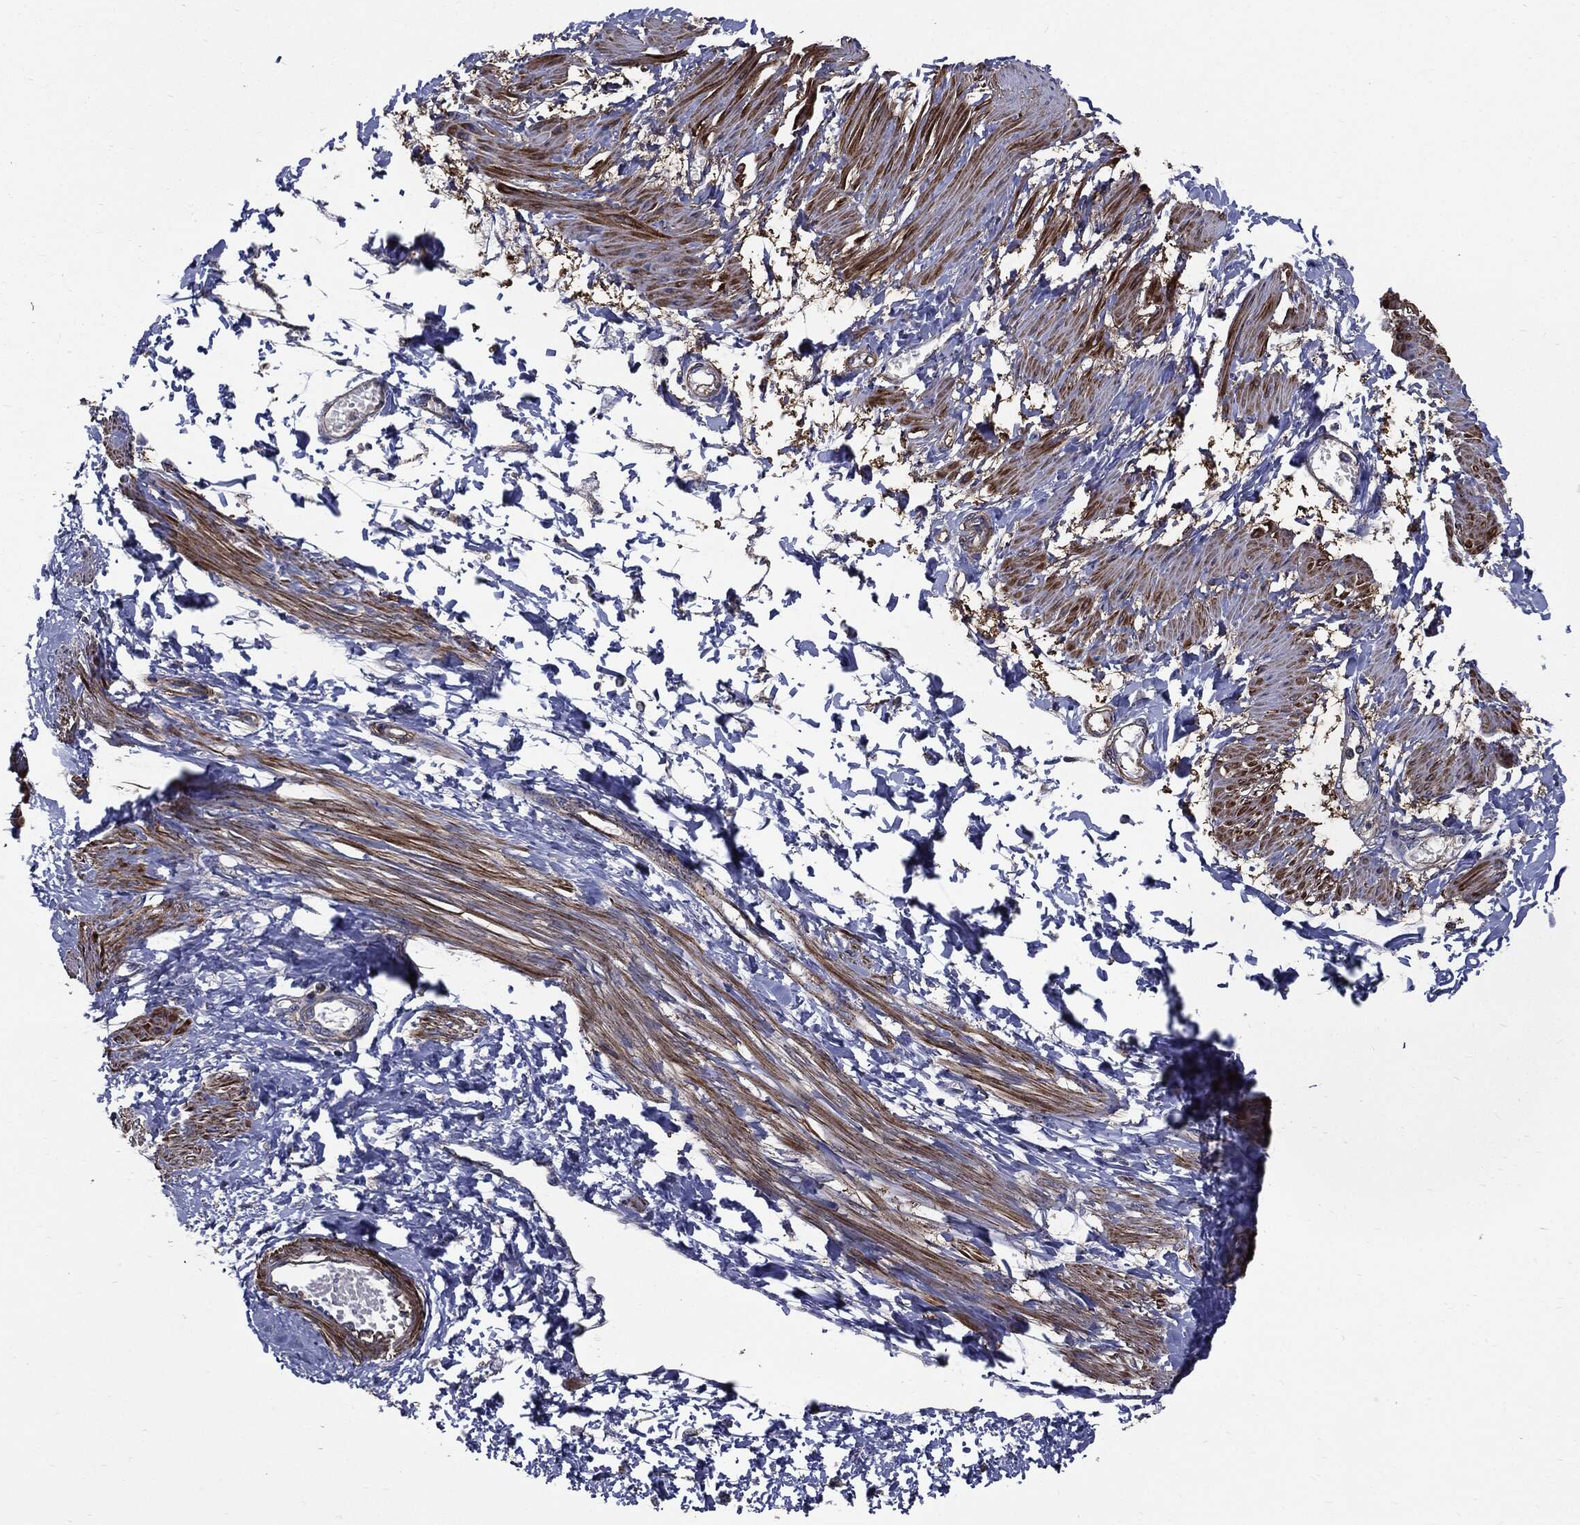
{"staining": {"intensity": "strong", "quantity": "25%-75%", "location": "cytoplasmic/membranous"}, "tissue": "smooth muscle", "cell_type": "Smooth muscle cells", "image_type": "normal", "snomed": [{"axis": "morphology", "description": "Normal tissue, NOS"}, {"axis": "topography", "description": "Smooth muscle"}, {"axis": "topography", "description": "Uterus"}], "caption": "Immunohistochemistry histopathology image of unremarkable smooth muscle: smooth muscle stained using immunohistochemistry shows high levels of strong protein expression localized specifically in the cytoplasmic/membranous of smooth muscle cells, appearing as a cytoplasmic/membranous brown color.", "gene": "PDCD6IP", "patient": {"sex": "female", "age": 39}}